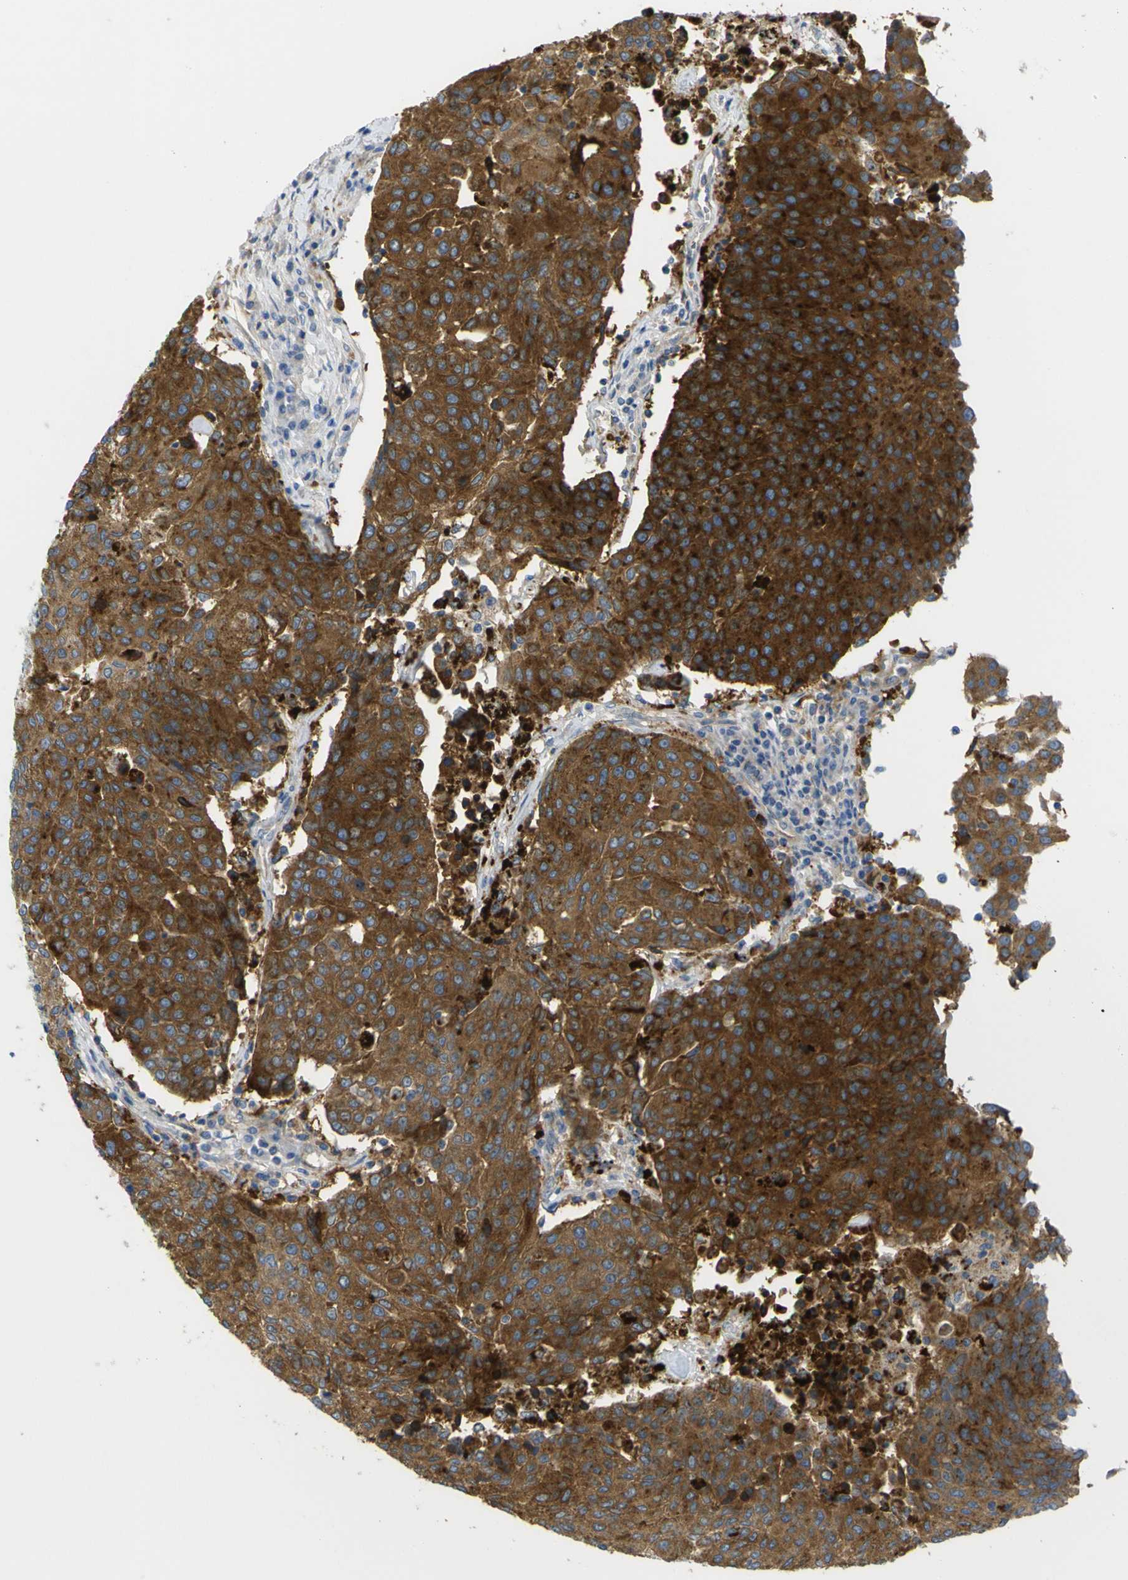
{"staining": {"intensity": "strong", "quantity": ">75%", "location": "cytoplasmic/membranous"}, "tissue": "urothelial cancer", "cell_type": "Tumor cells", "image_type": "cancer", "snomed": [{"axis": "morphology", "description": "Urothelial carcinoma, High grade"}, {"axis": "topography", "description": "Urinary bladder"}], "caption": "Immunohistochemical staining of human high-grade urothelial carcinoma shows high levels of strong cytoplasmic/membranous staining in about >75% of tumor cells.", "gene": "SYPL1", "patient": {"sex": "female", "age": 85}}